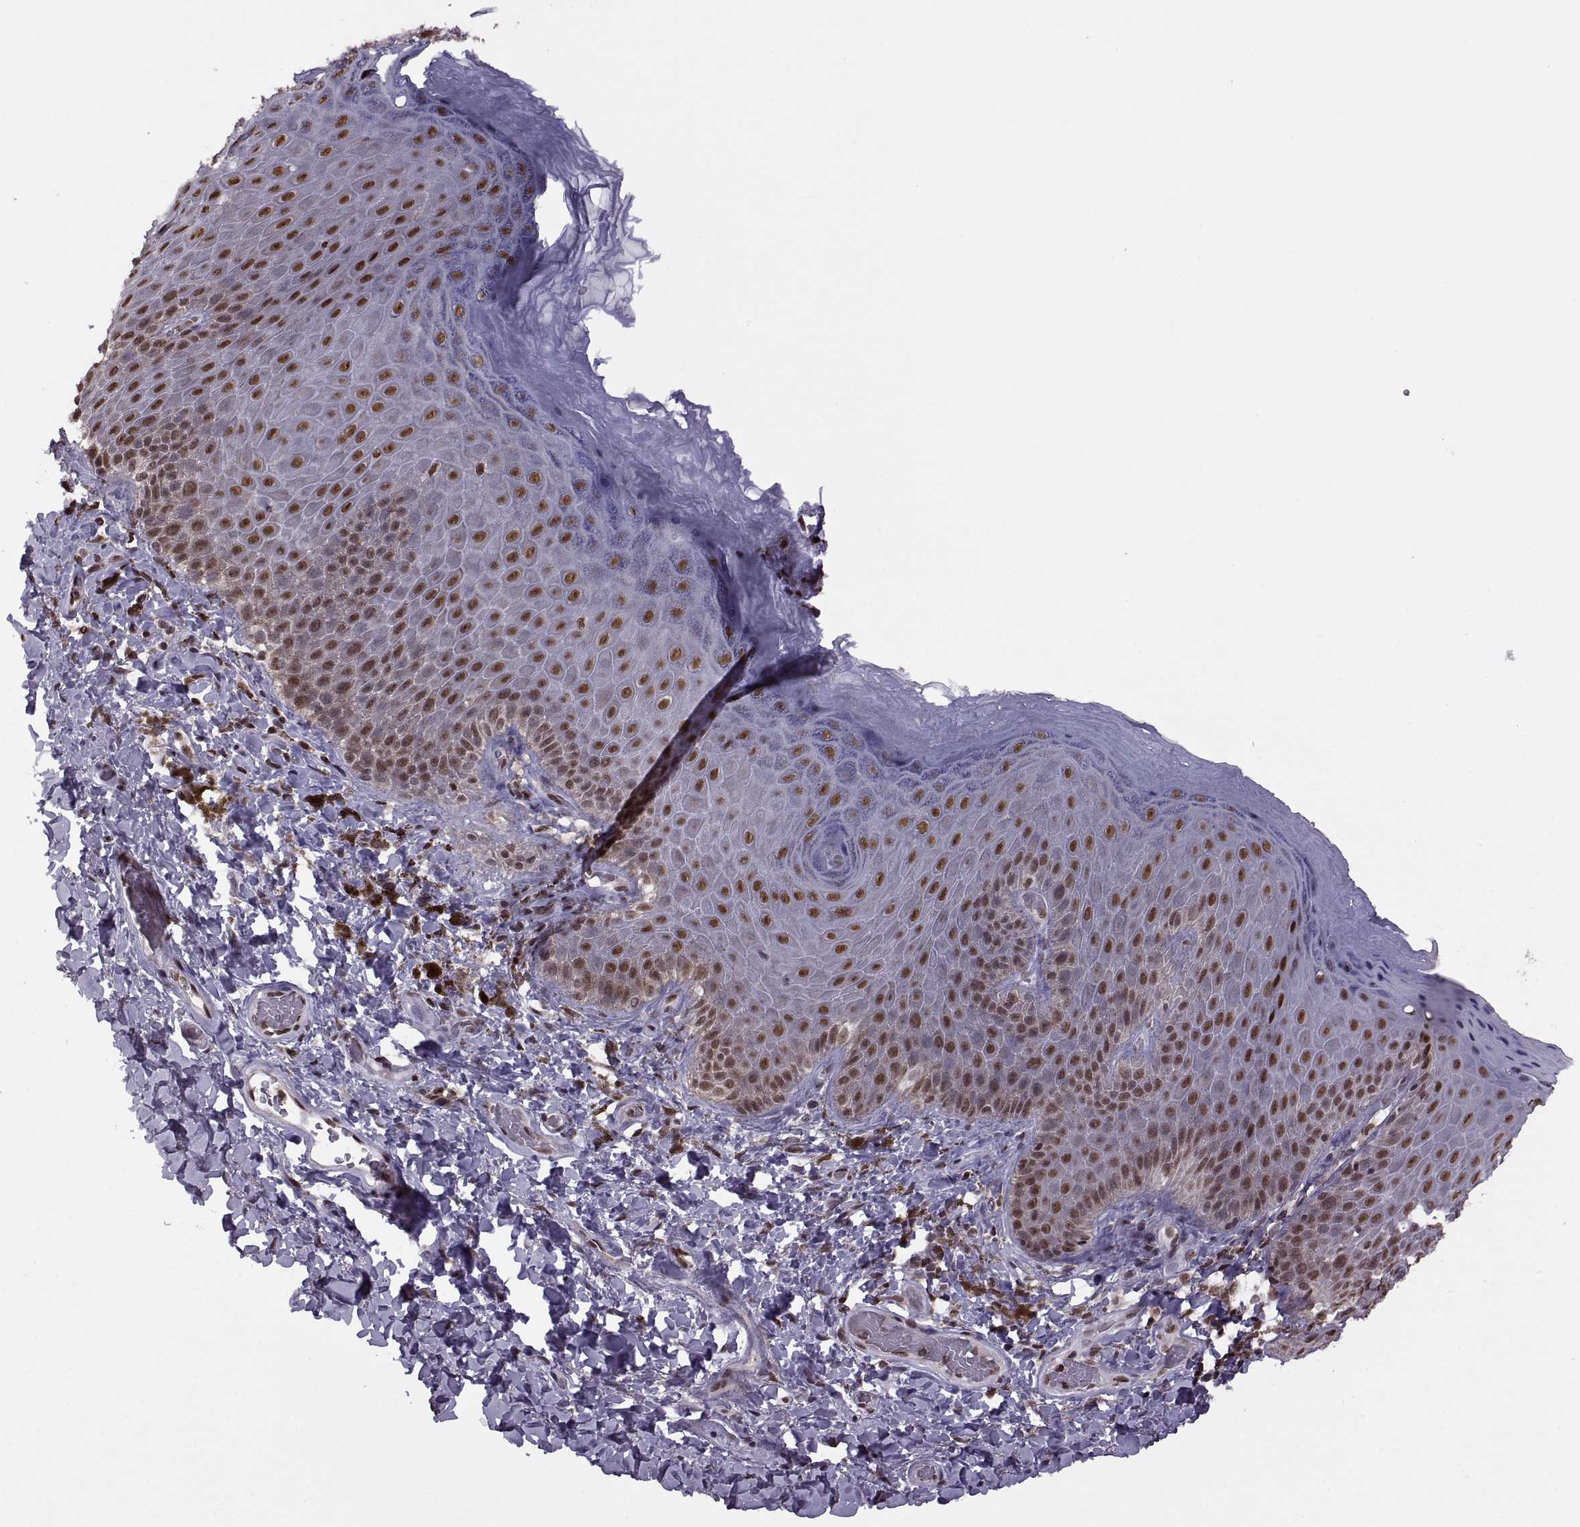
{"staining": {"intensity": "moderate", "quantity": ">75%", "location": "nuclear"}, "tissue": "skin", "cell_type": "Epidermal cells", "image_type": "normal", "snomed": [{"axis": "morphology", "description": "Normal tissue, NOS"}, {"axis": "topography", "description": "Anal"}], "caption": "This is a micrograph of IHC staining of unremarkable skin, which shows moderate expression in the nuclear of epidermal cells.", "gene": "INTS3", "patient": {"sex": "male", "age": 53}}